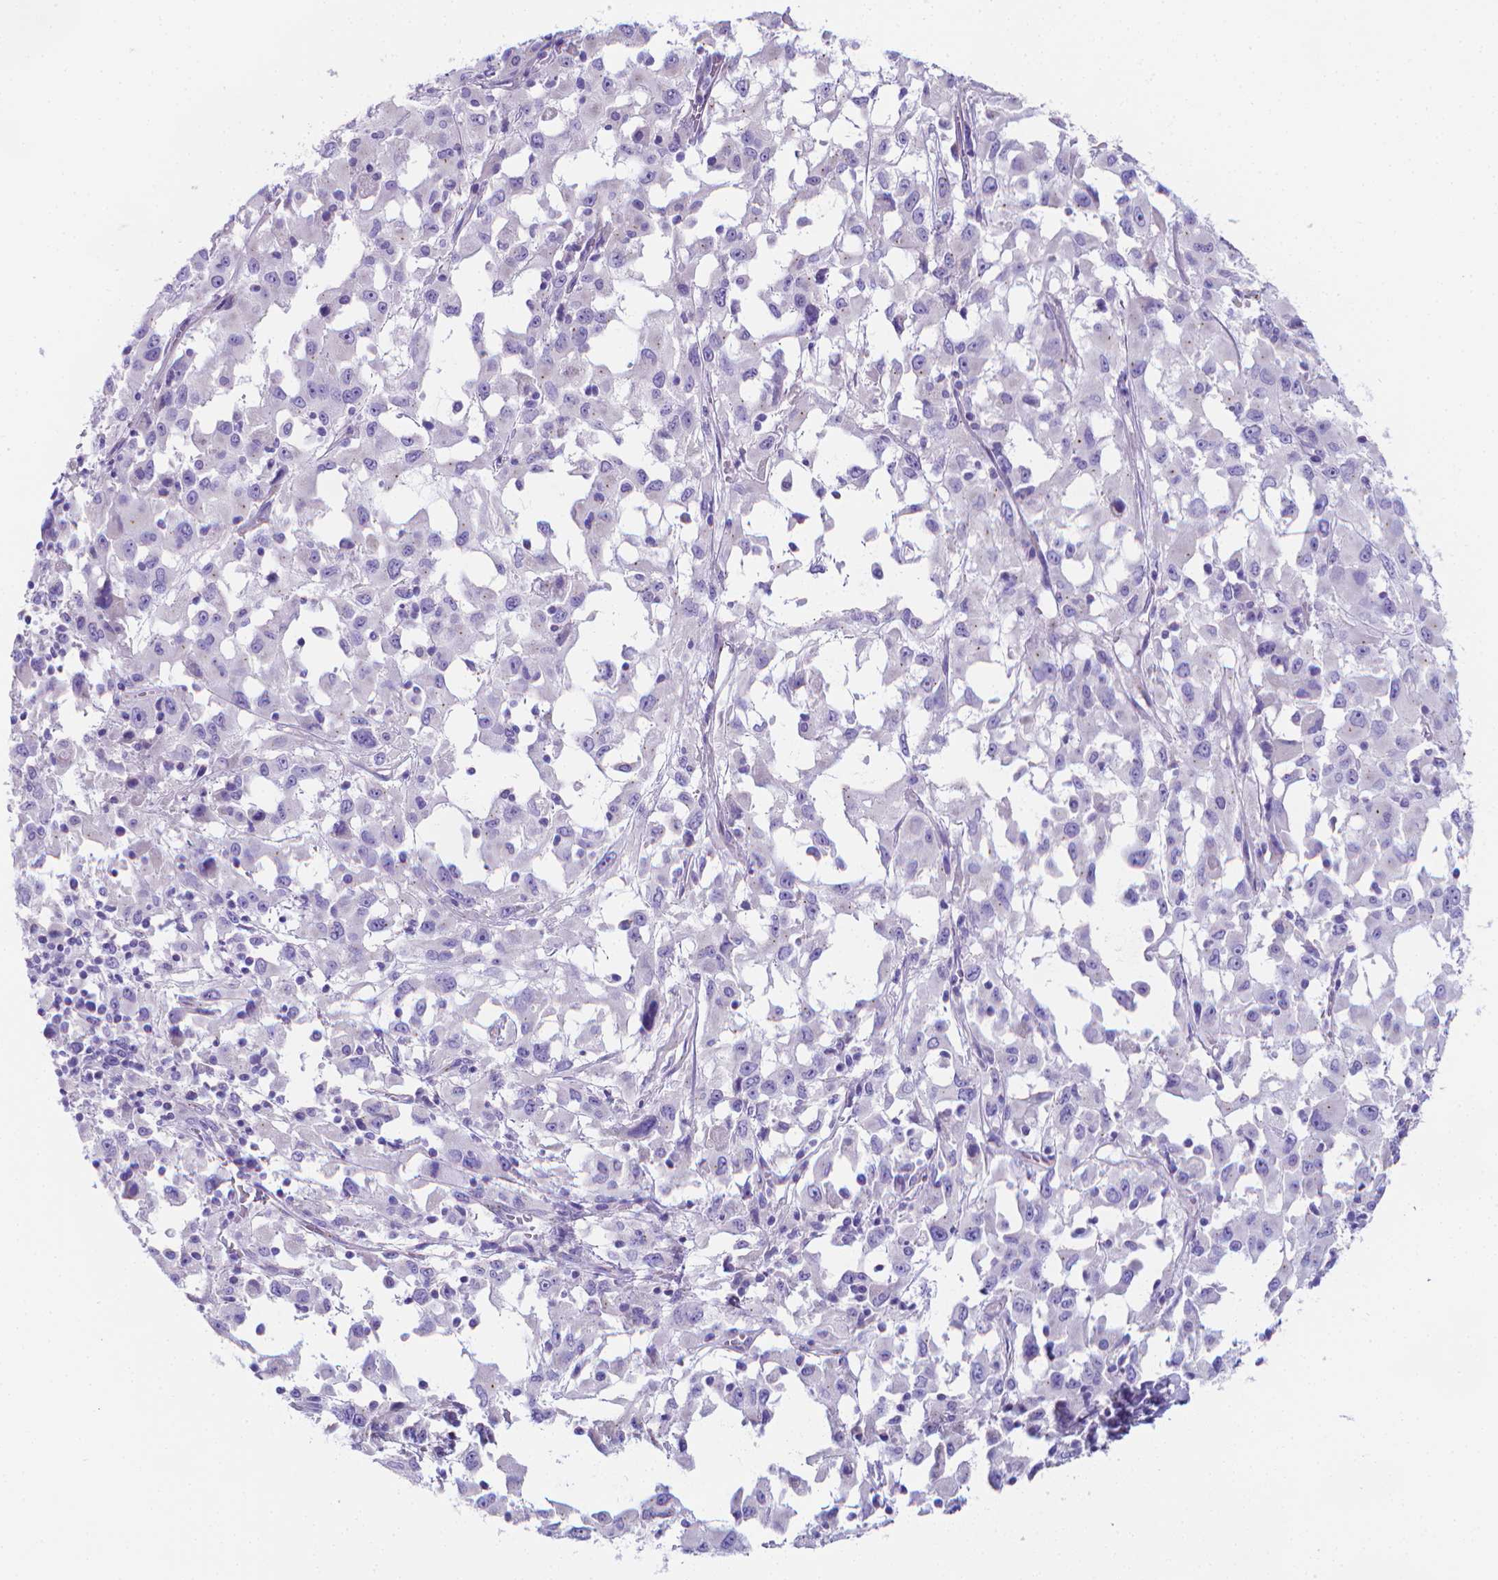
{"staining": {"intensity": "negative", "quantity": "none", "location": "none"}, "tissue": "melanoma", "cell_type": "Tumor cells", "image_type": "cancer", "snomed": [{"axis": "morphology", "description": "Malignant melanoma, Metastatic site"}, {"axis": "topography", "description": "Soft tissue"}], "caption": "Image shows no protein positivity in tumor cells of malignant melanoma (metastatic site) tissue.", "gene": "LRRC73", "patient": {"sex": "male", "age": 50}}